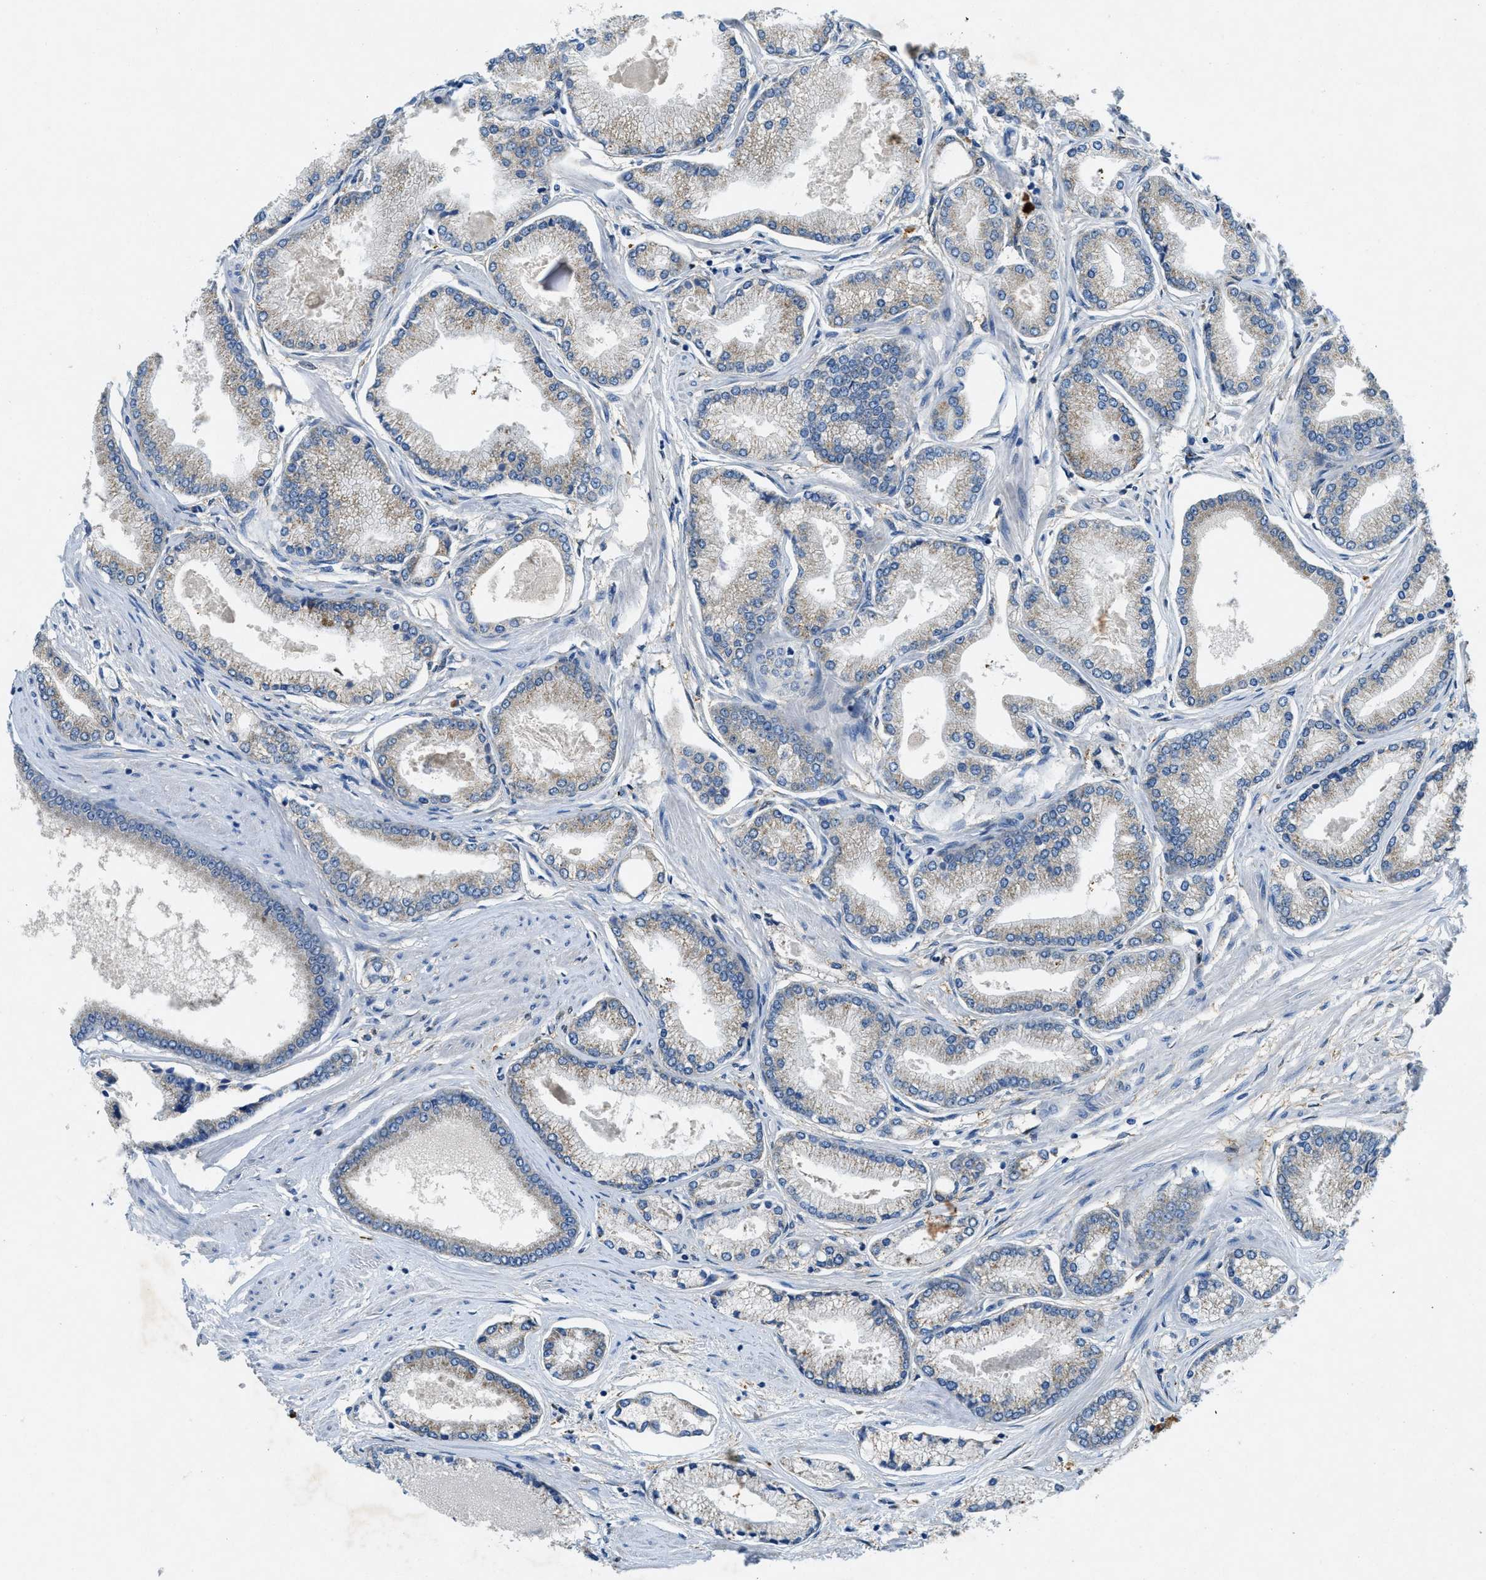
{"staining": {"intensity": "weak", "quantity": ">75%", "location": "cytoplasmic/membranous"}, "tissue": "prostate cancer", "cell_type": "Tumor cells", "image_type": "cancer", "snomed": [{"axis": "morphology", "description": "Adenocarcinoma, High grade"}, {"axis": "topography", "description": "Prostate"}], "caption": "The image shows immunohistochemical staining of prostate cancer. There is weak cytoplasmic/membranous expression is appreciated in approximately >75% of tumor cells.", "gene": "CYGB", "patient": {"sex": "male", "age": 61}}